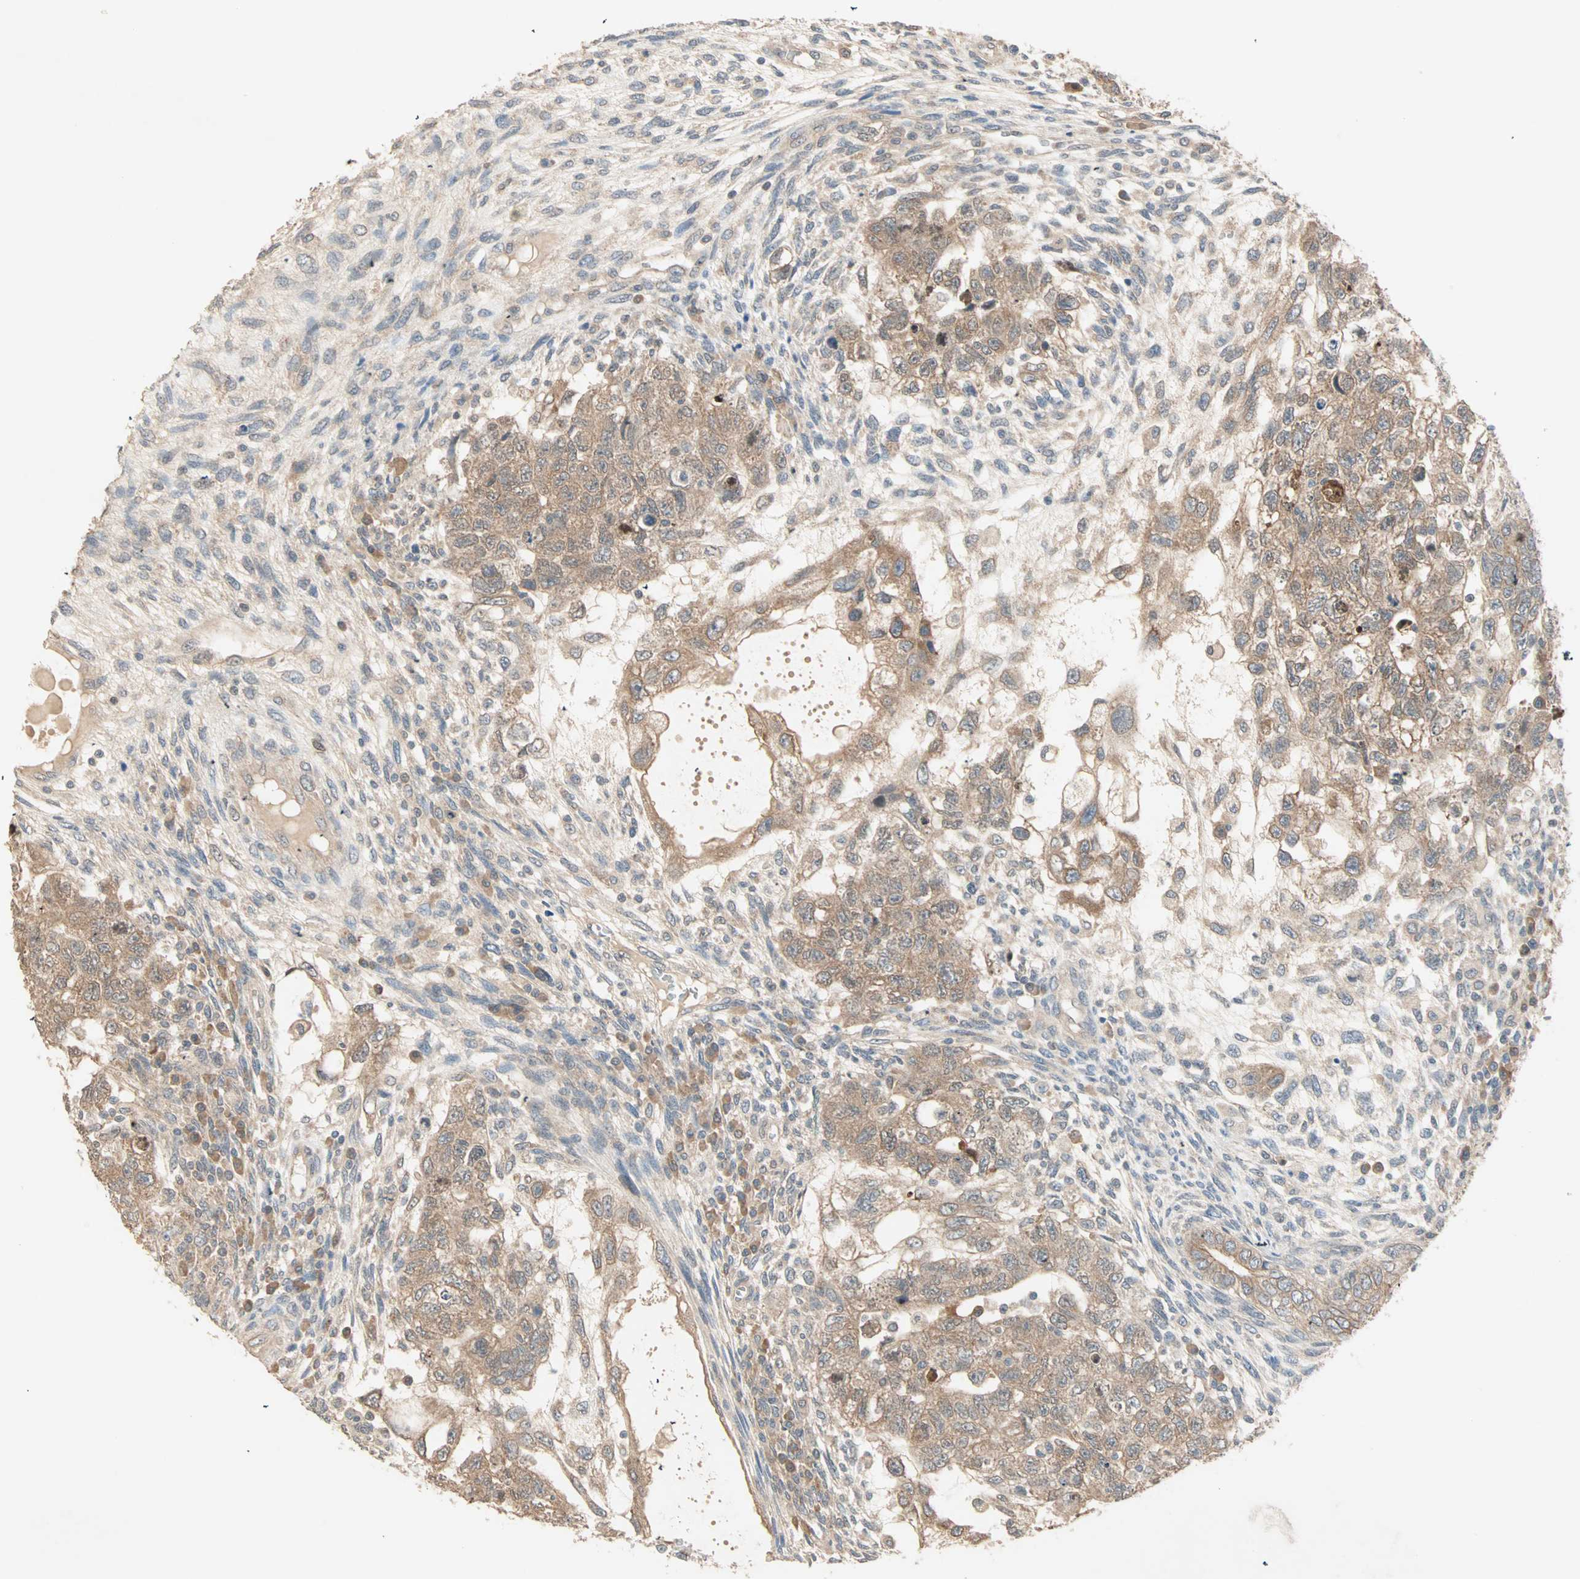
{"staining": {"intensity": "moderate", "quantity": ">75%", "location": "cytoplasmic/membranous"}, "tissue": "testis cancer", "cell_type": "Tumor cells", "image_type": "cancer", "snomed": [{"axis": "morphology", "description": "Normal tissue, NOS"}, {"axis": "morphology", "description": "Carcinoma, Embryonal, NOS"}, {"axis": "topography", "description": "Testis"}], "caption": "Testis cancer tissue displays moderate cytoplasmic/membranous staining in about >75% of tumor cells, visualized by immunohistochemistry. (DAB (3,3'-diaminobenzidine) IHC with brightfield microscopy, high magnification).", "gene": "TTF2", "patient": {"sex": "male", "age": 36}}